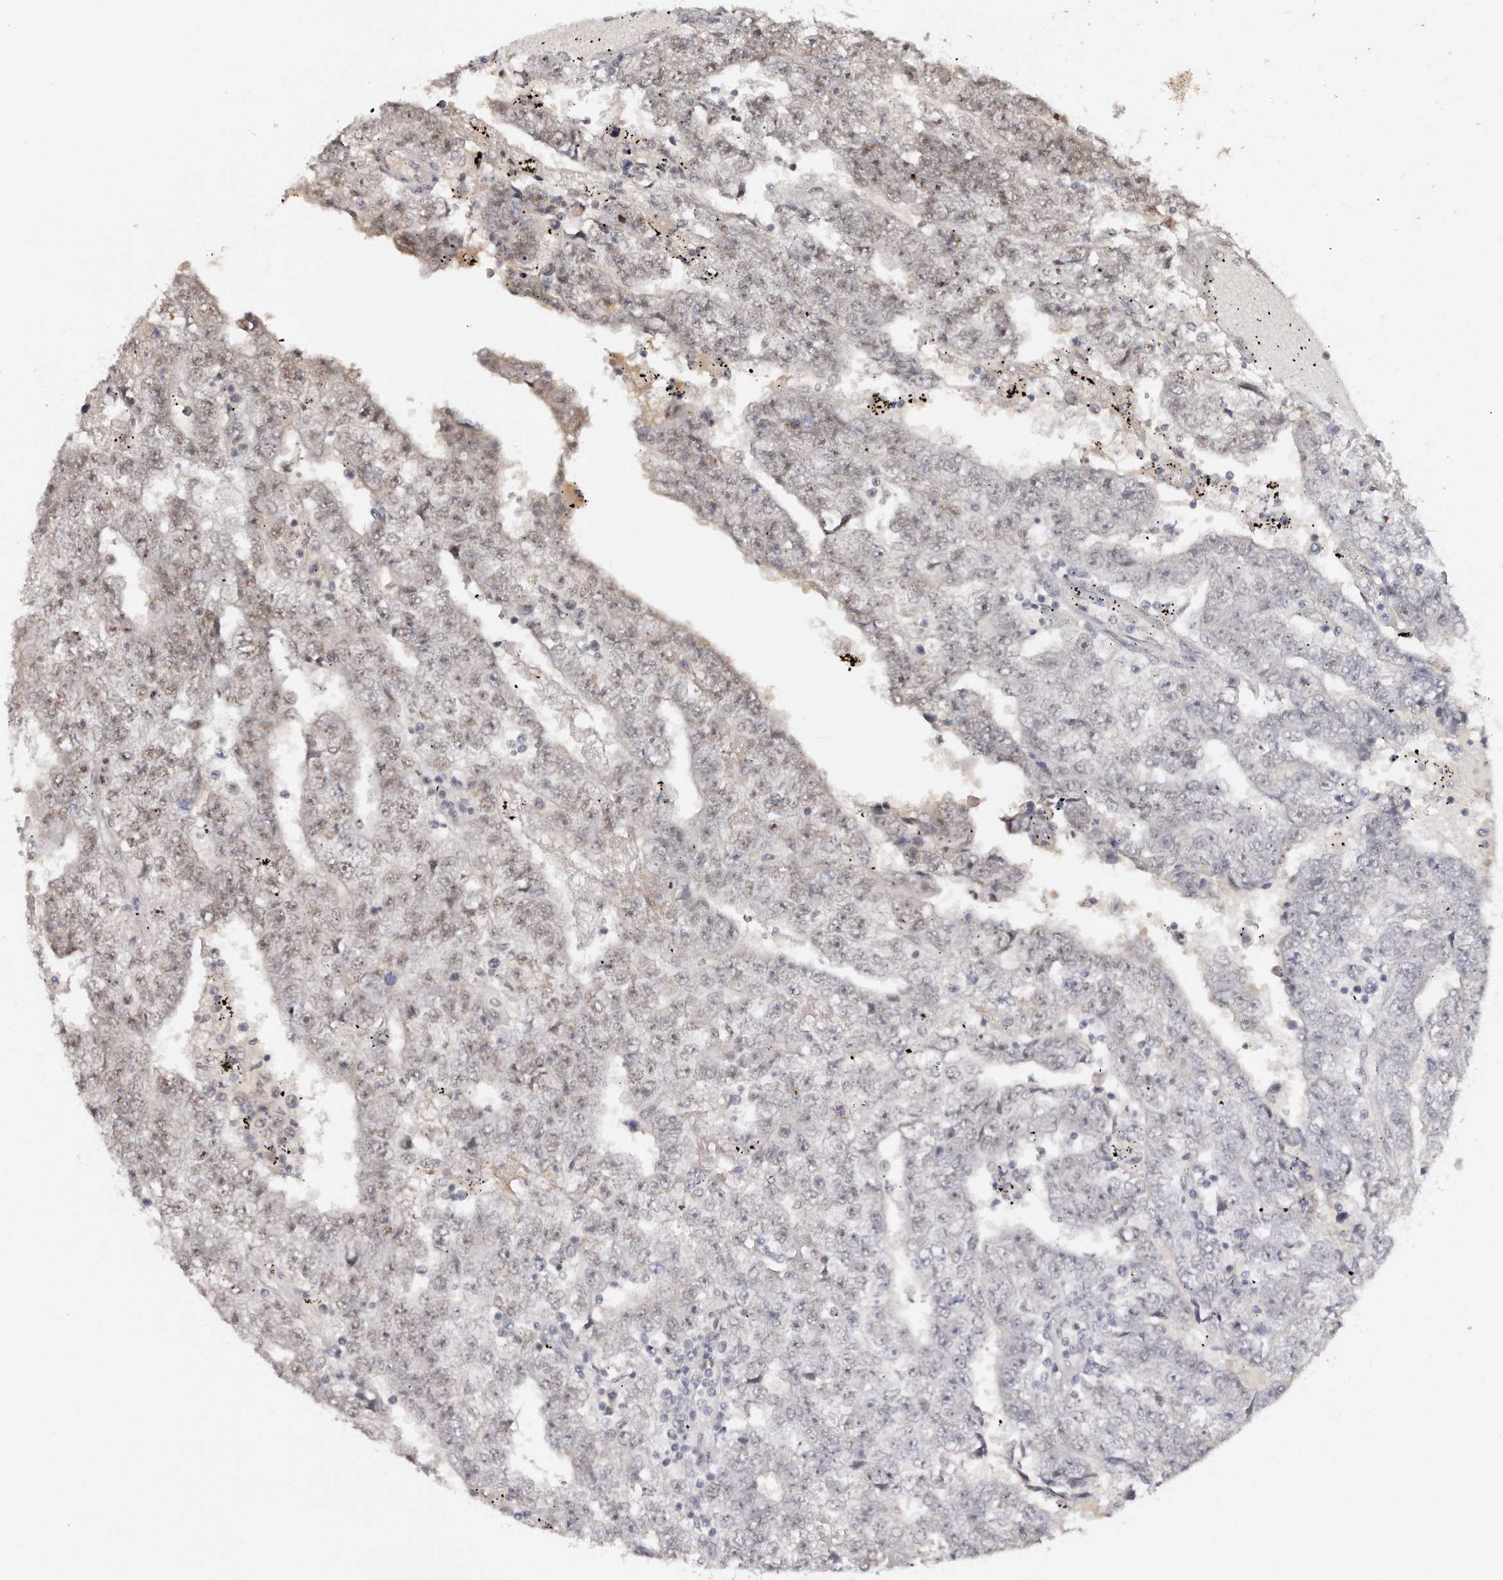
{"staining": {"intensity": "moderate", "quantity": "25%-75%", "location": "nuclear"}, "tissue": "testis cancer", "cell_type": "Tumor cells", "image_type": "cancer", "snomed": [{"axis": "morphology", "description": "Carcinoma, Embryonal, NOS"}, {"axis": "topography", "description": "Testis"}], "caption": "Protein staining by IHC demonstrates moderate nuclear staining in approximately 25%-75% of tumor cells in testis embryonal carcinoma.", "gene": "SOX4", "patient": {"sex": "male", "age": 25}}